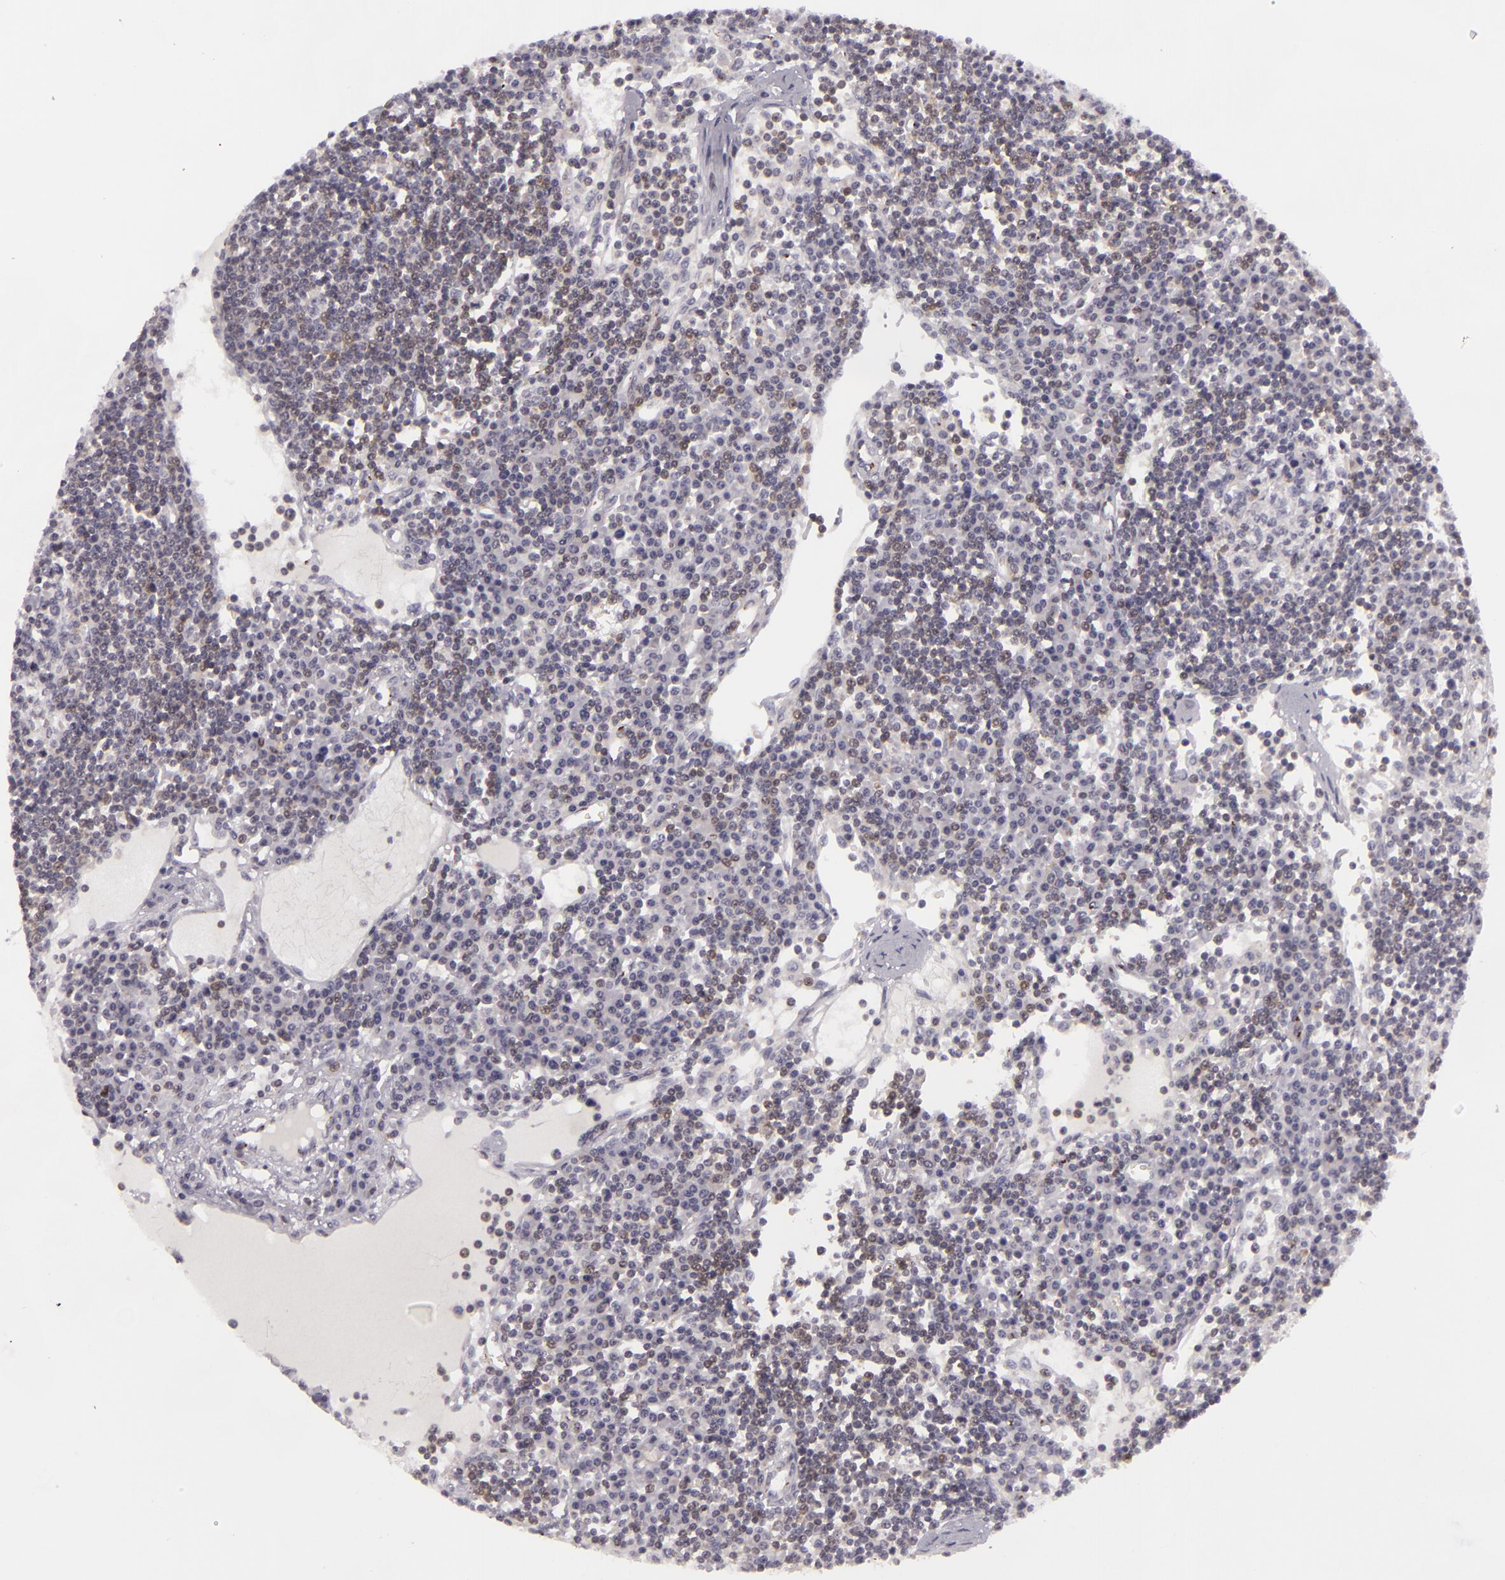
{"staining": {"intensity": "negative", "quantity": "none", "location": "none"}, "tissue": "lymph node", "cell_type": "Germinal center cells", "image_type": "normal", "snomed": [{"axis": "morphology", "description": "Normal tissue, NOS"}, {"axis": "topography", "description": "Lymph node"}], "caption": "This is an immunohistochemistry micrograph of unremarkable human lymph node. There is no staining in germinal center cells.", "gene": "KCNAB2", "patient": {"sex": "female", "age": 62}}